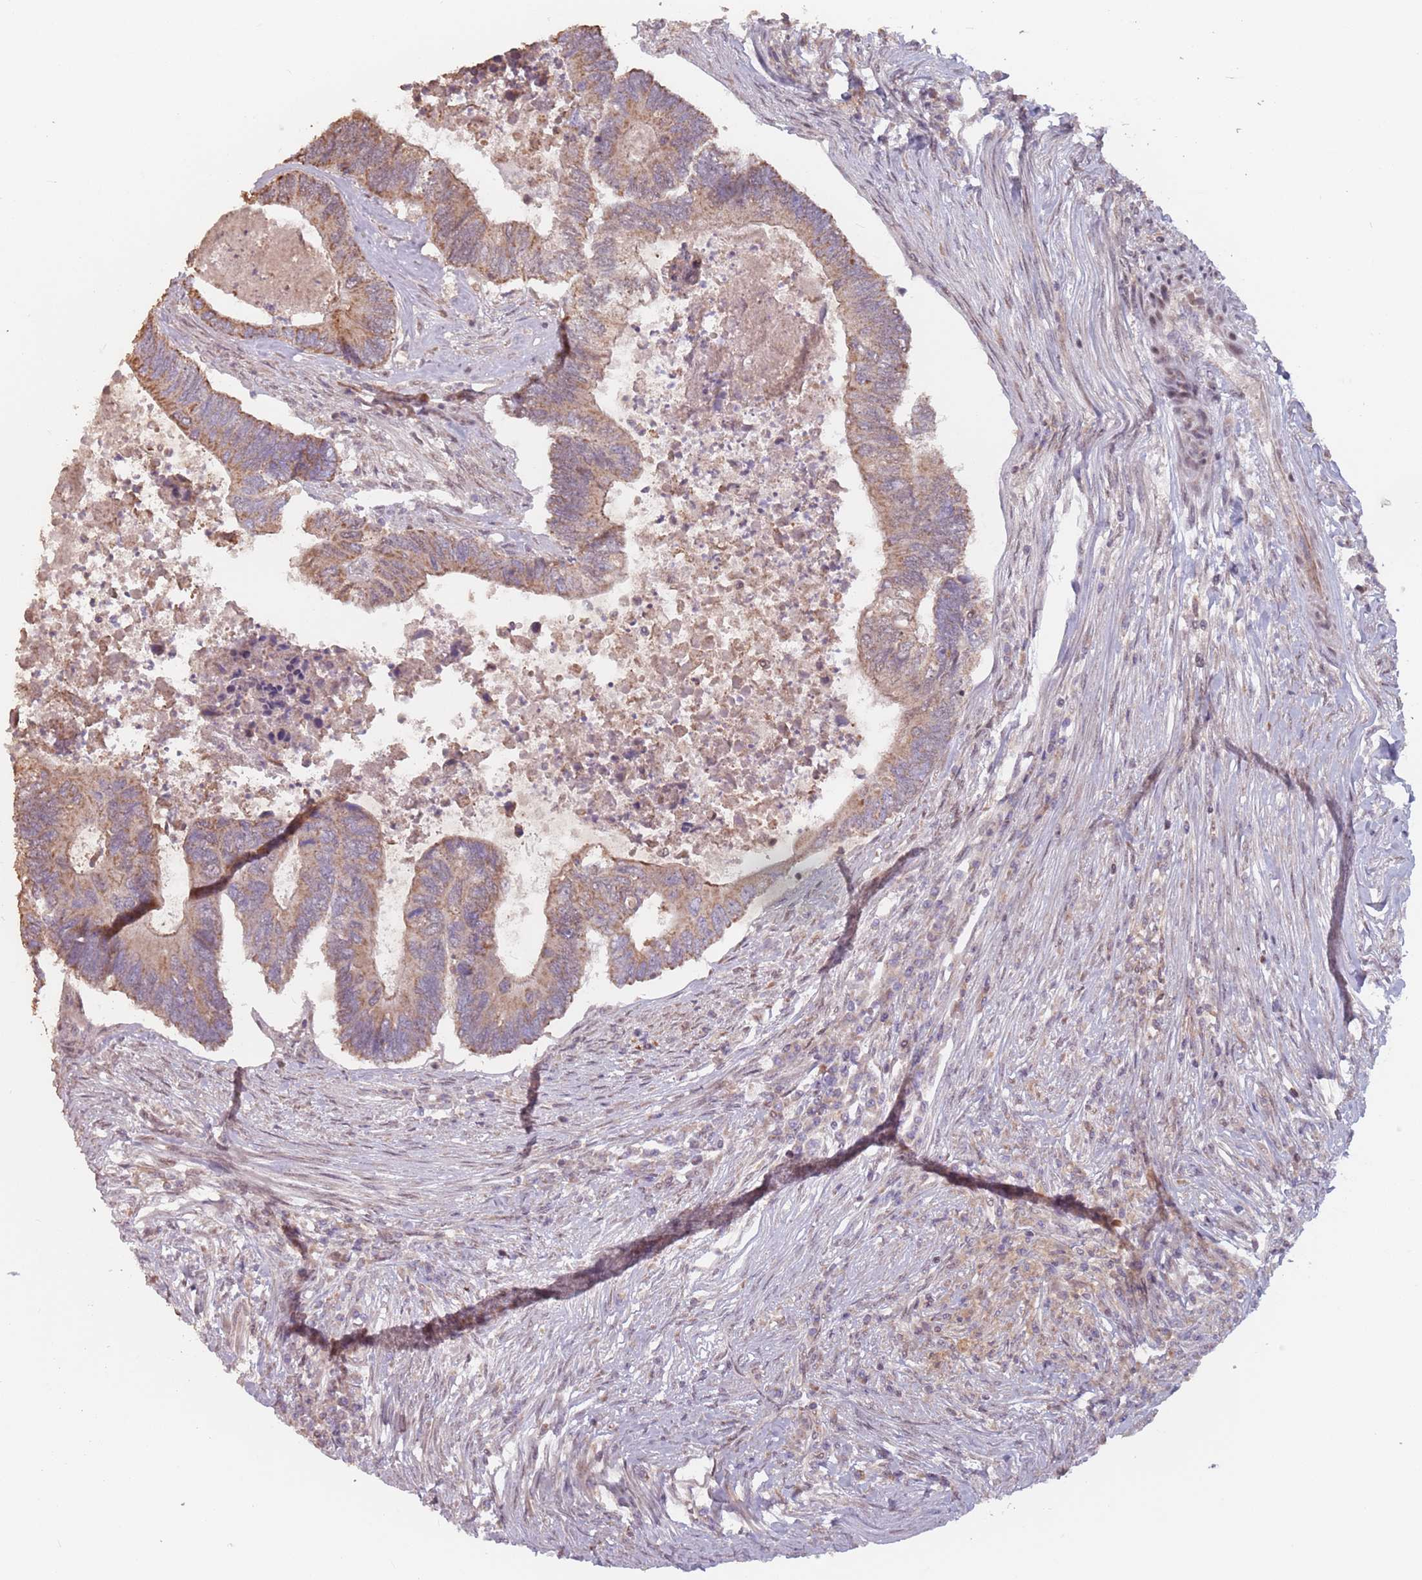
{"staining": {"intensity": "moderate", "quantity": ">75%", "location": "cytoplasmic/membranous"}, "tissue": "colorectal cancer", "cell_type": "Tumor cells", "image_type": "cancer", "snomed": [{"axis": "morphology", "description": "Adenocarcinoma, NOS"}, {"axis": "topography", "description": "Colon"}], "caption": "Adenocarcinoma (colorectal) was stained to show a protein in brown. There is medium levels of moderate cytoplasmic/membranous positivity in about >75% of tumor cells.", "gene": "VPS52", "patient": {"sex": "female", "age": 67}}